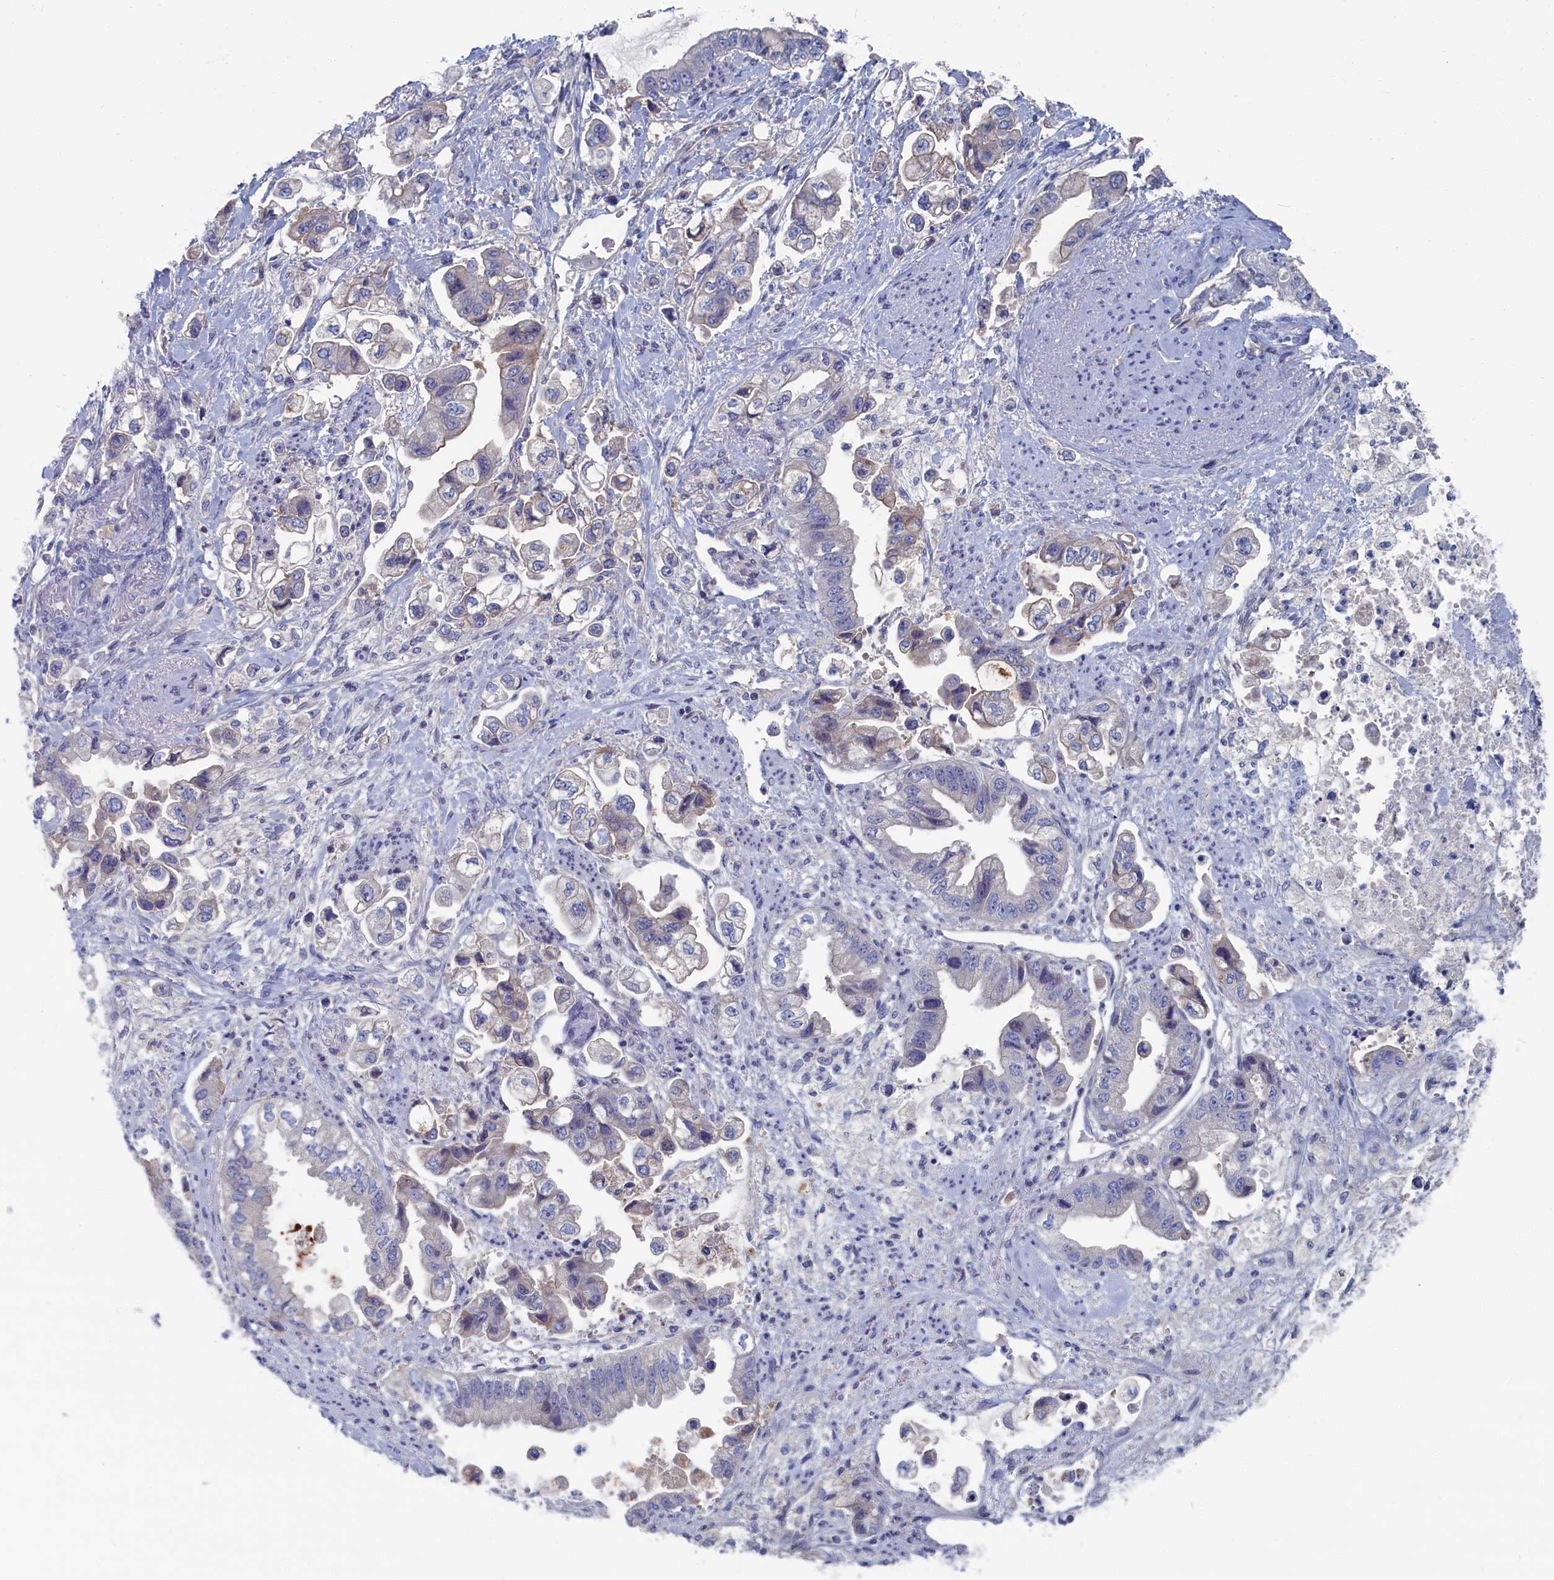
{"staining": {"intensity": "weak", "quantity": "<25%", "location": "cytoplasmic/membranous"}, "tissue": "stomach cancer", "cell_type": "Tumor cells", "image_type": "cancer", "snomed": [{"axis": "morphology", "description": "Adenocarcinoma, NOS"}, {"axis": "topography", "description": "Stomach"}], "caption": "An IHC histopathology image of stomach cancer is shown. There is no staining in tumor cells of stomach cancer.", "gene": "CEND1", "patient": {"sex": "male", "age": 62}}